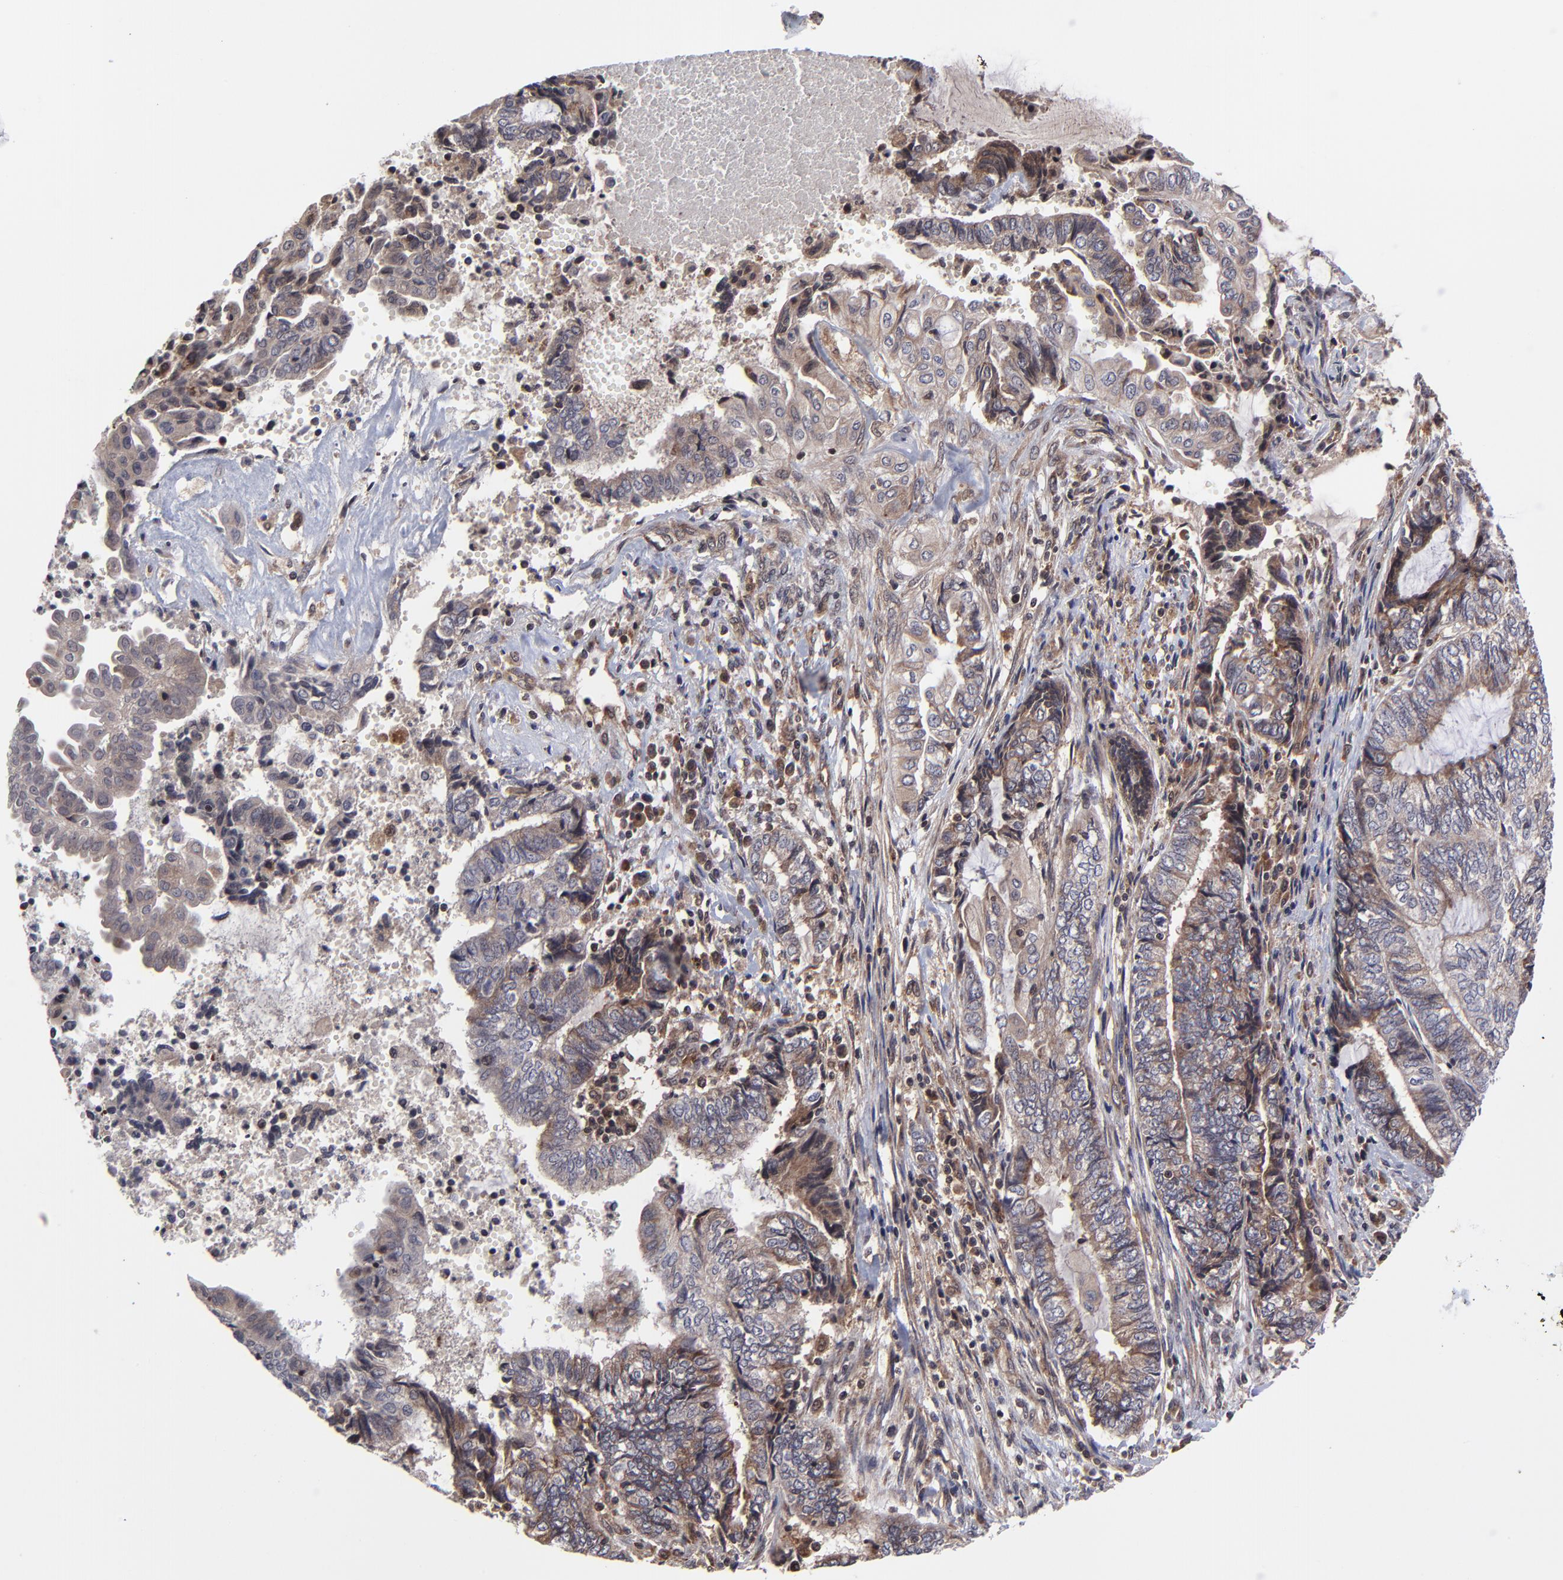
{"staining": {"intensity": "moderate", "quantity": "25%-75%", "location": "cytoplasmic/membranous"}, "tissue": "endometrial cancer", "cell_type": "Tumor cells", "image_type": "cancer", "snomed": [{"axis": "morphology", "description": "Adenocarcinoma, NOS"}, {"axis": "topography", "description": "Uterus"}, {"axis": "topography", "description": "Endometrium"}], "caption": "IHC image of human endometrial cancer (adenocarcinoma) stained for a protein (brown), which reveals medium levels of moderate cytoplasmic/membranous expression in about 25%-75% of tumor cells.", "gene": "UBE2L6", "patient": {"sex": "female", "age": 70}}